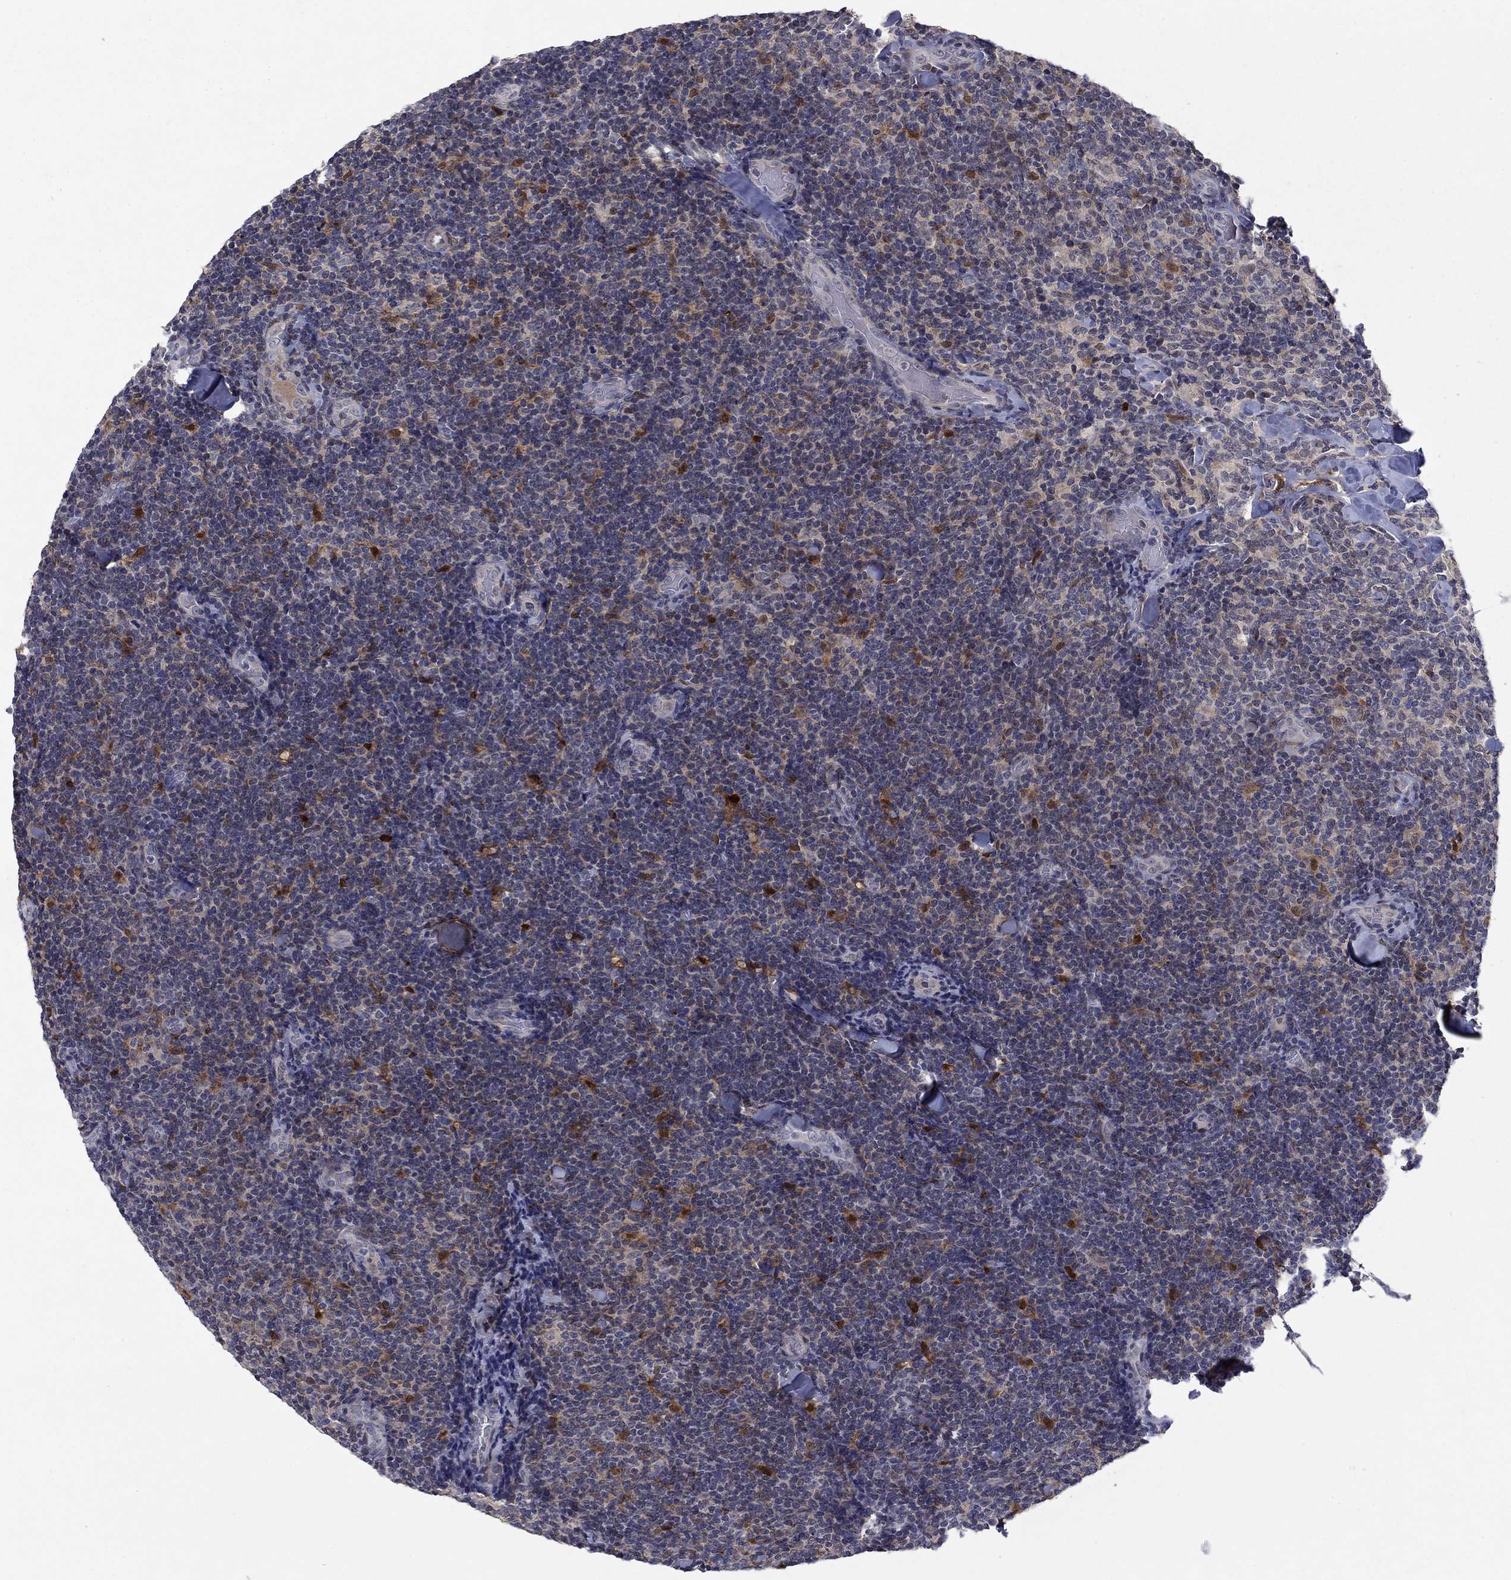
{"staining": {"intensity": "strong", "quantity": "<25%", "location": "nuclear"}, "tissue": "lymphoma", "cell_type": "Tumor cells", "image_type": "cancer", "snomed": [{"axis": "morphology", "description": "Malignant lymphoma, non-Hodgkin's type, Low grade"}, {"axis": "topography", "description": "Lymph node"}], "caption": "Human lymphoma stained with a protein marker displays strong staining in tumor cells.", "gene": "CBR1", "patient": {"sex": "female", "age": 56}}